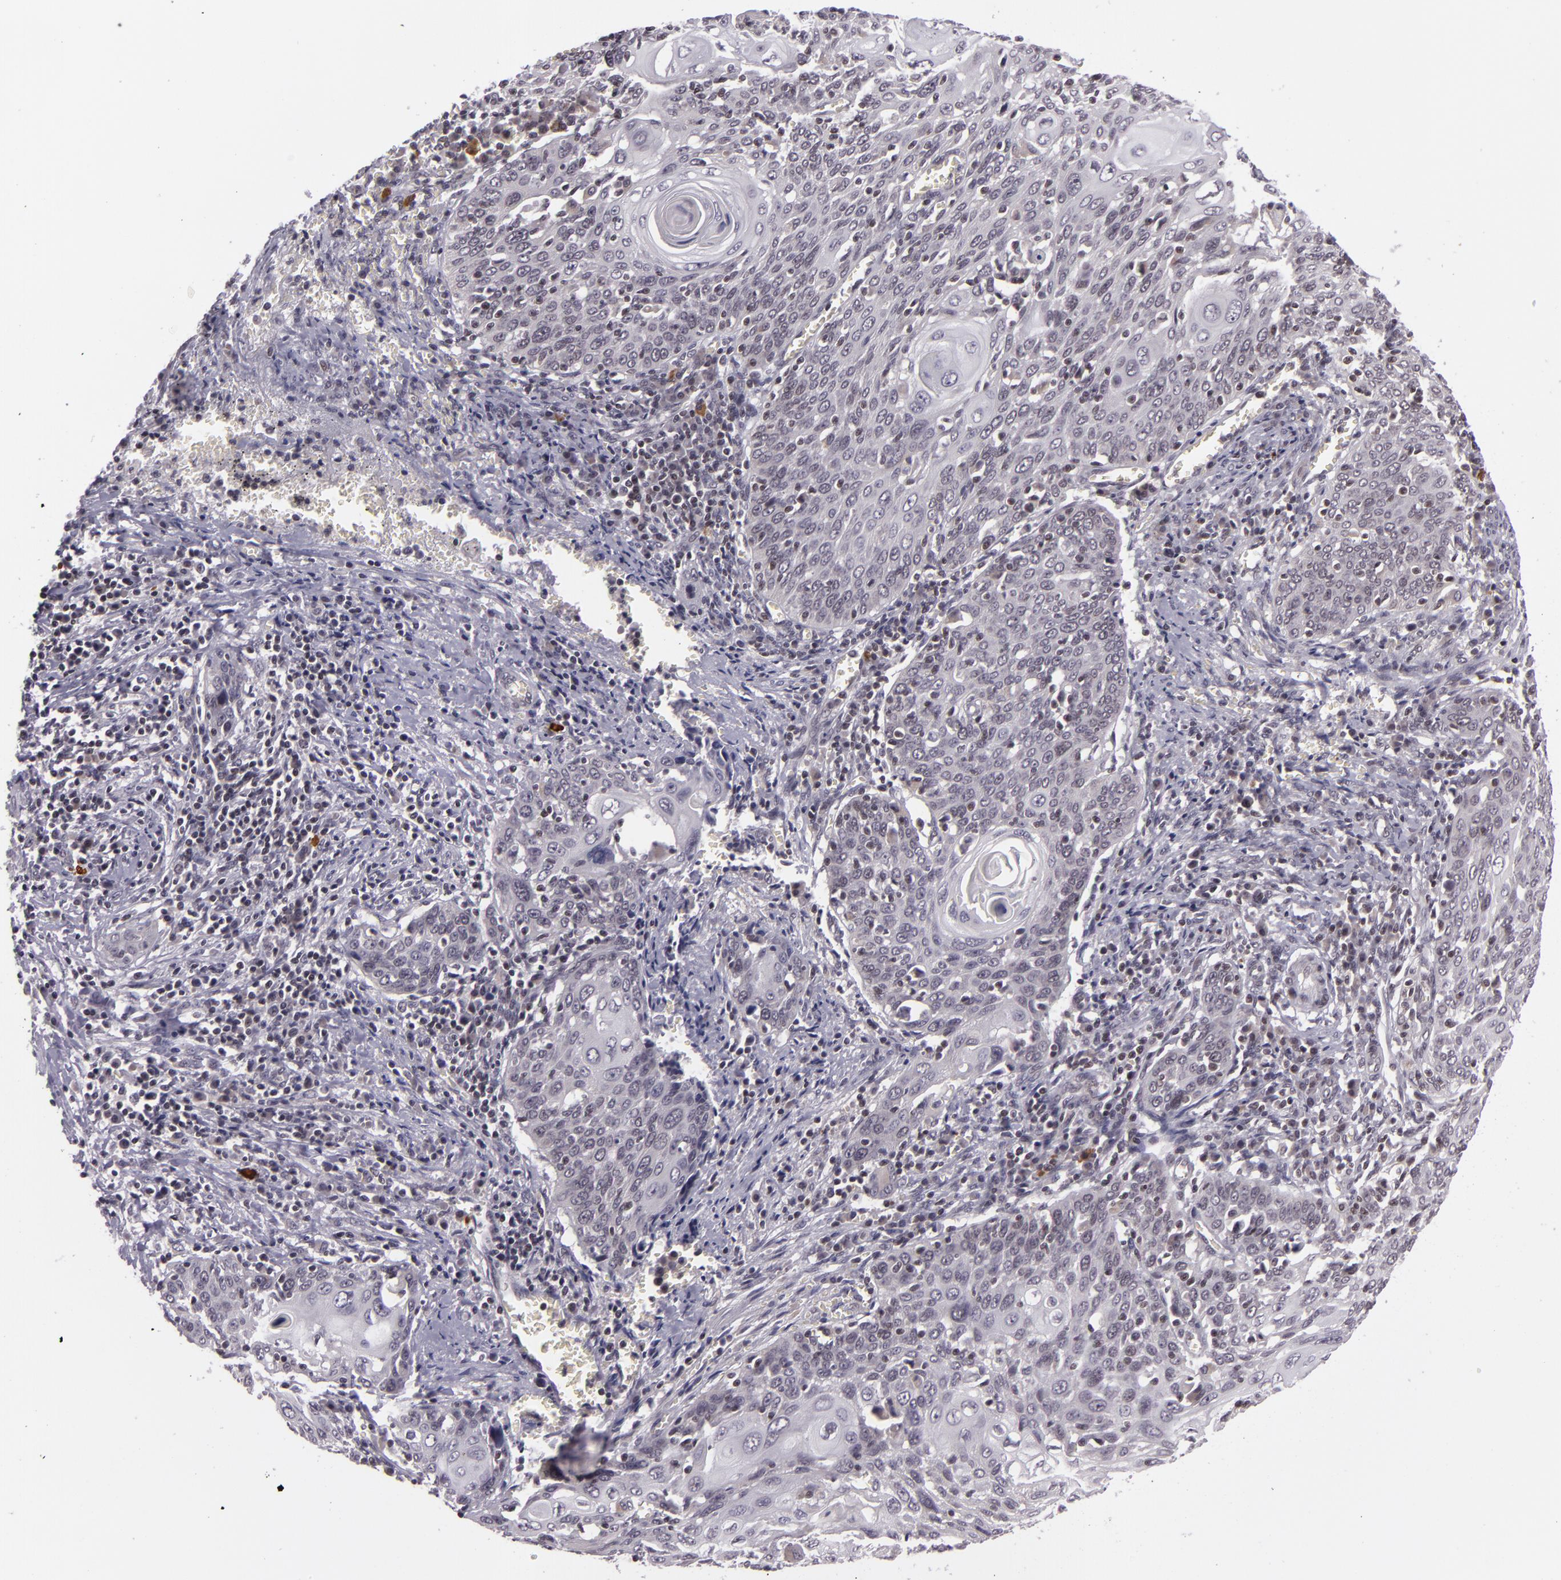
{"staining": {"intensity": "weak", "quantity": "<25%", "location": "nuclear"}, "tissue": "cervical cancer", "cell_type": "Tumor cells", "image_type": "cancer", "snomed": [{"axis": "morphology", "description": "Squamous cell carcinoma, NOS"}, {"axis": "topography", "description": "Cervix"}], "caption": "Human cervical cancer (squamous cell carcinoma) stained for a protein using IHC displays no staining in tumor cells.", "gene": "ZFX", "patient": {"sex": "female", "age": 54}}